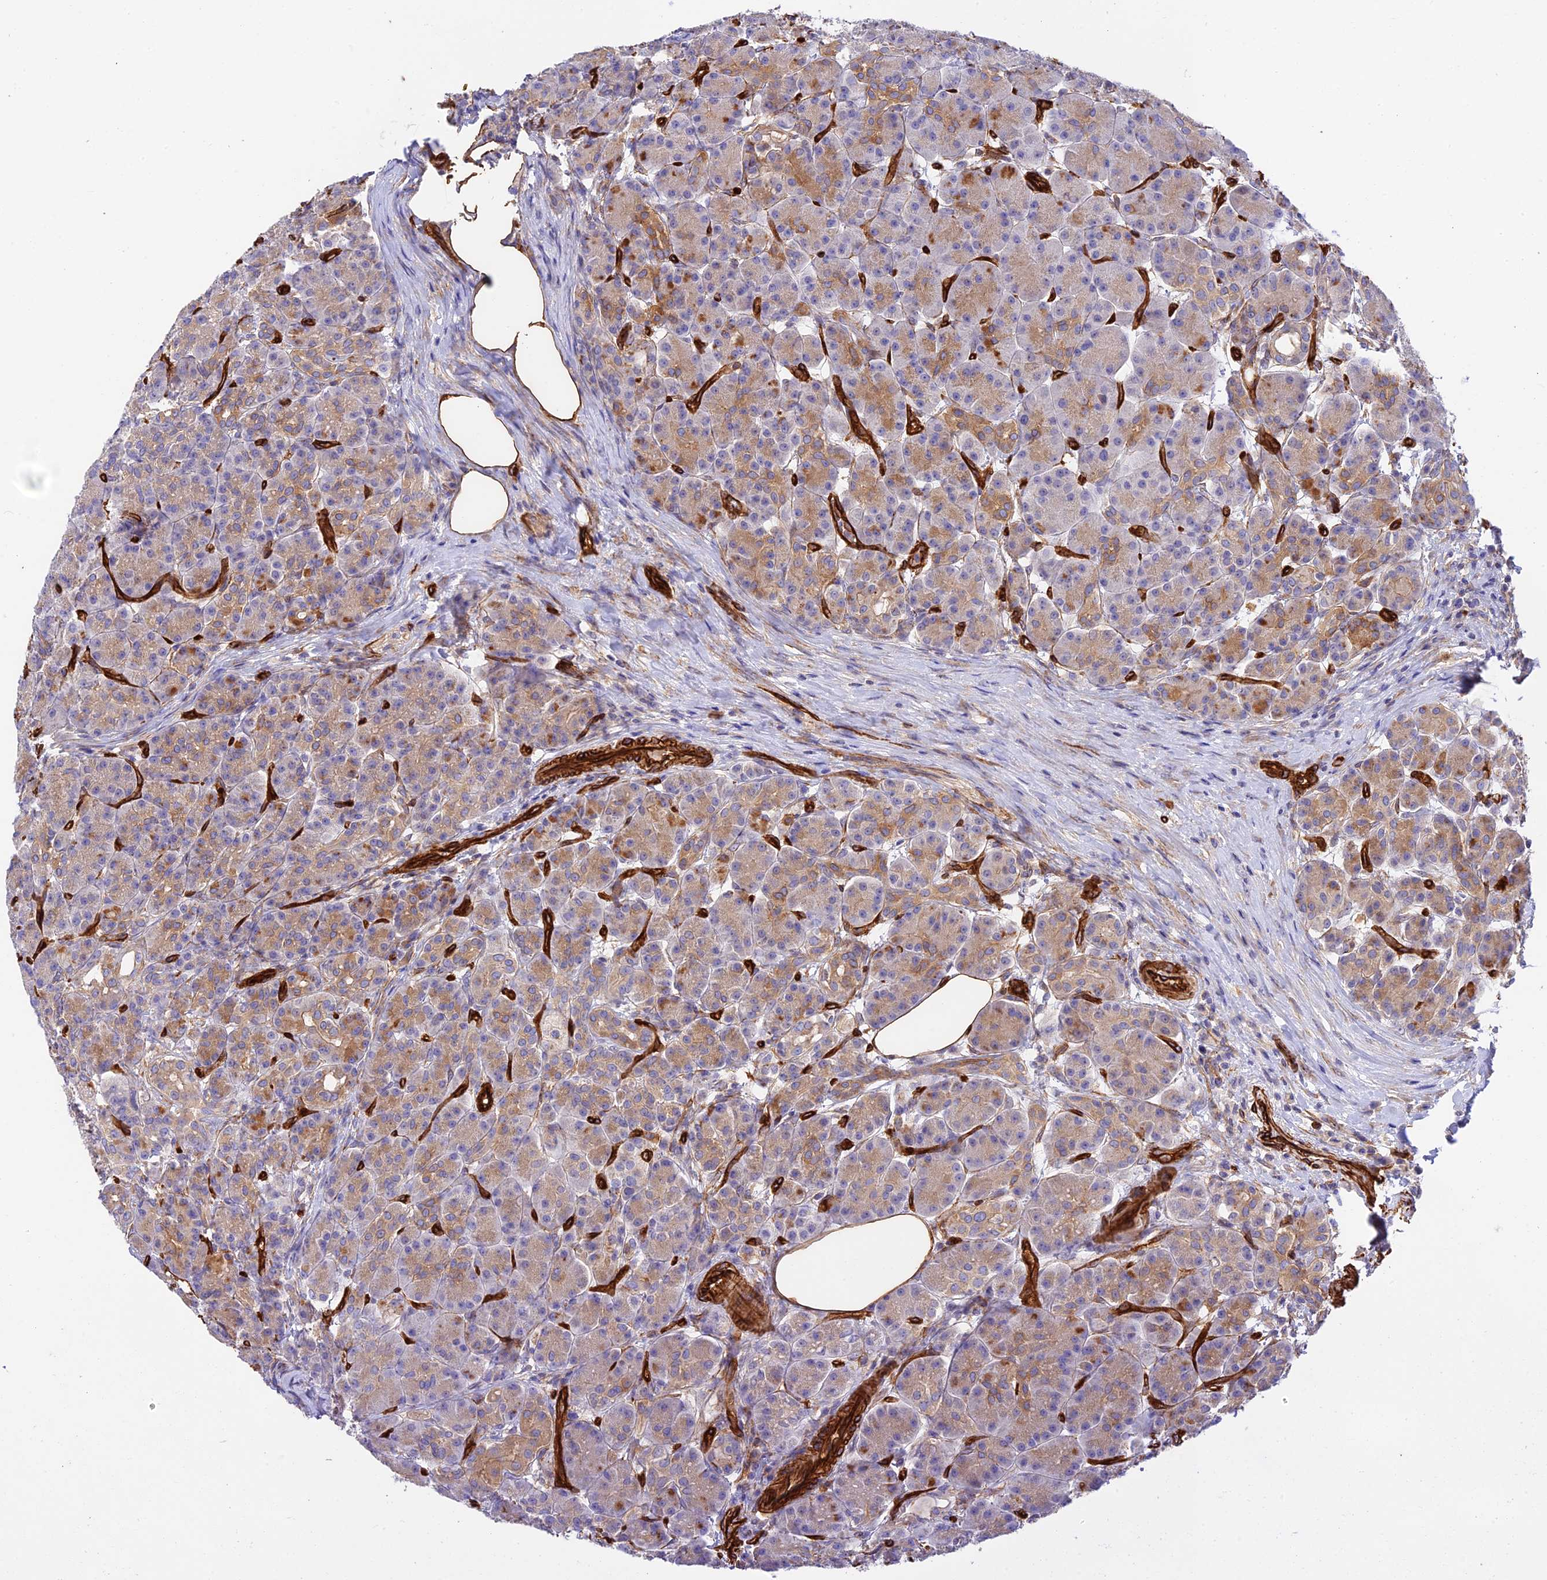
{"staining": {"intensity": "moderate", "quantity": ">75%", "location": "cytoplasmic/membranous"}, "tissue": "pancreas", "cell_type": "Exocrine glandular cells", "image_type": "normal", "snomed": [{"axis": "morphology", "description": "Normal tissue, NOS"}, {"axis": "topography", "description": "Pancreas"}], "caption": "Immunohistochemical staining of normal pancreas demonstrates moderate cytoplasmic/membranous protein positivity in about >75% of exocrine glandular cells.", "gene": "MYO9A", "patient": {"sex": "male", "age": 63}}